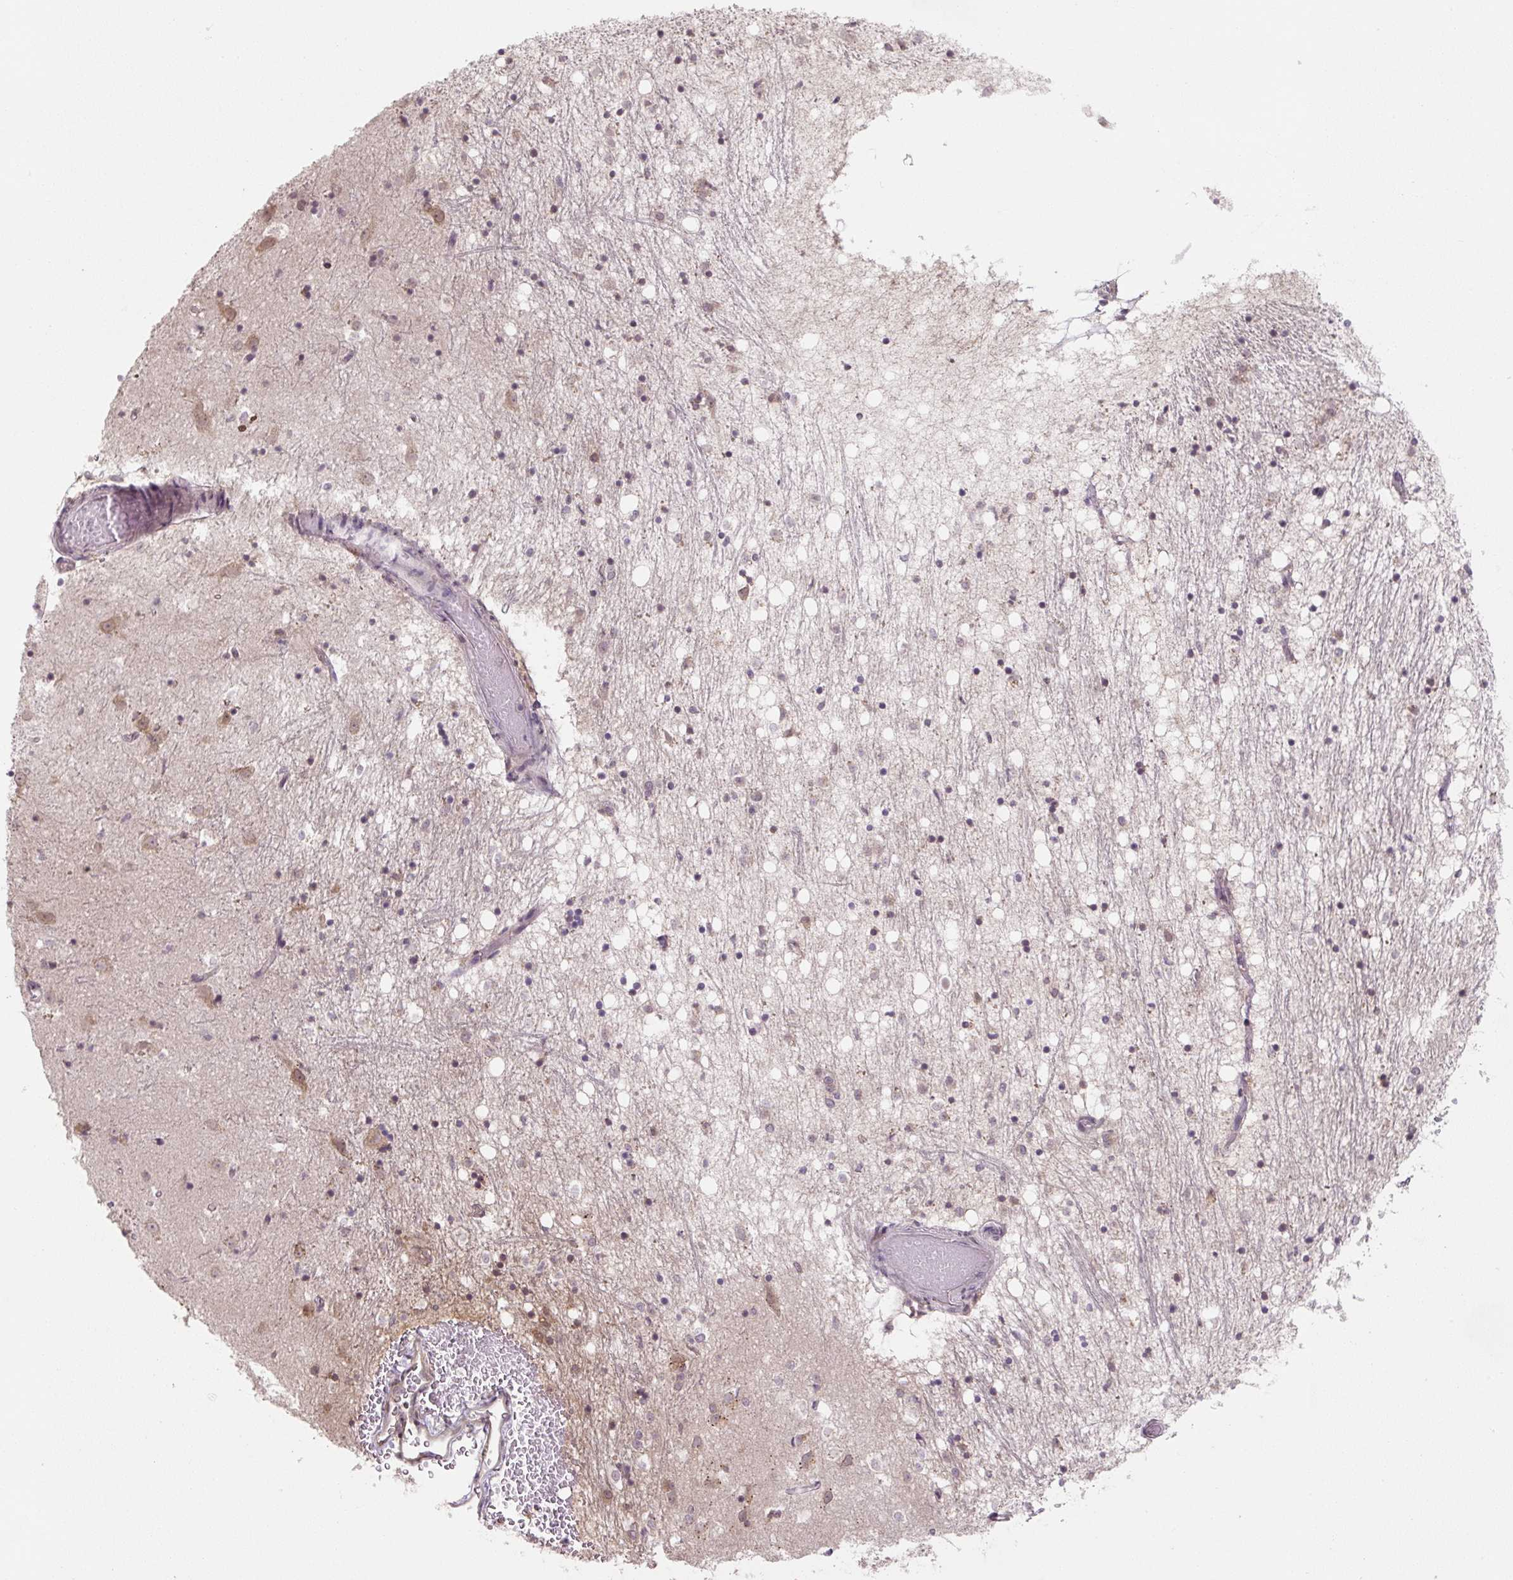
{"staining": {"intensity": "weak", "quantity": "<25%", "location": "cytoplasmic/membranous"}, "tissue": "caudate", "cell_type": "Glial cells", "image_type": "normal", "snomed": [{"axis": "morphology", "description": "Normal tissue, NOS"}, {"axis": "topography", "description": "Lateral ventricle wall"}], "caption": "Photomicrograph shows no significant protein positivity in glial cells of unremarkable caudate.", "gene": "C2orf73", "patient": {"sex": "male", "age": 58}}